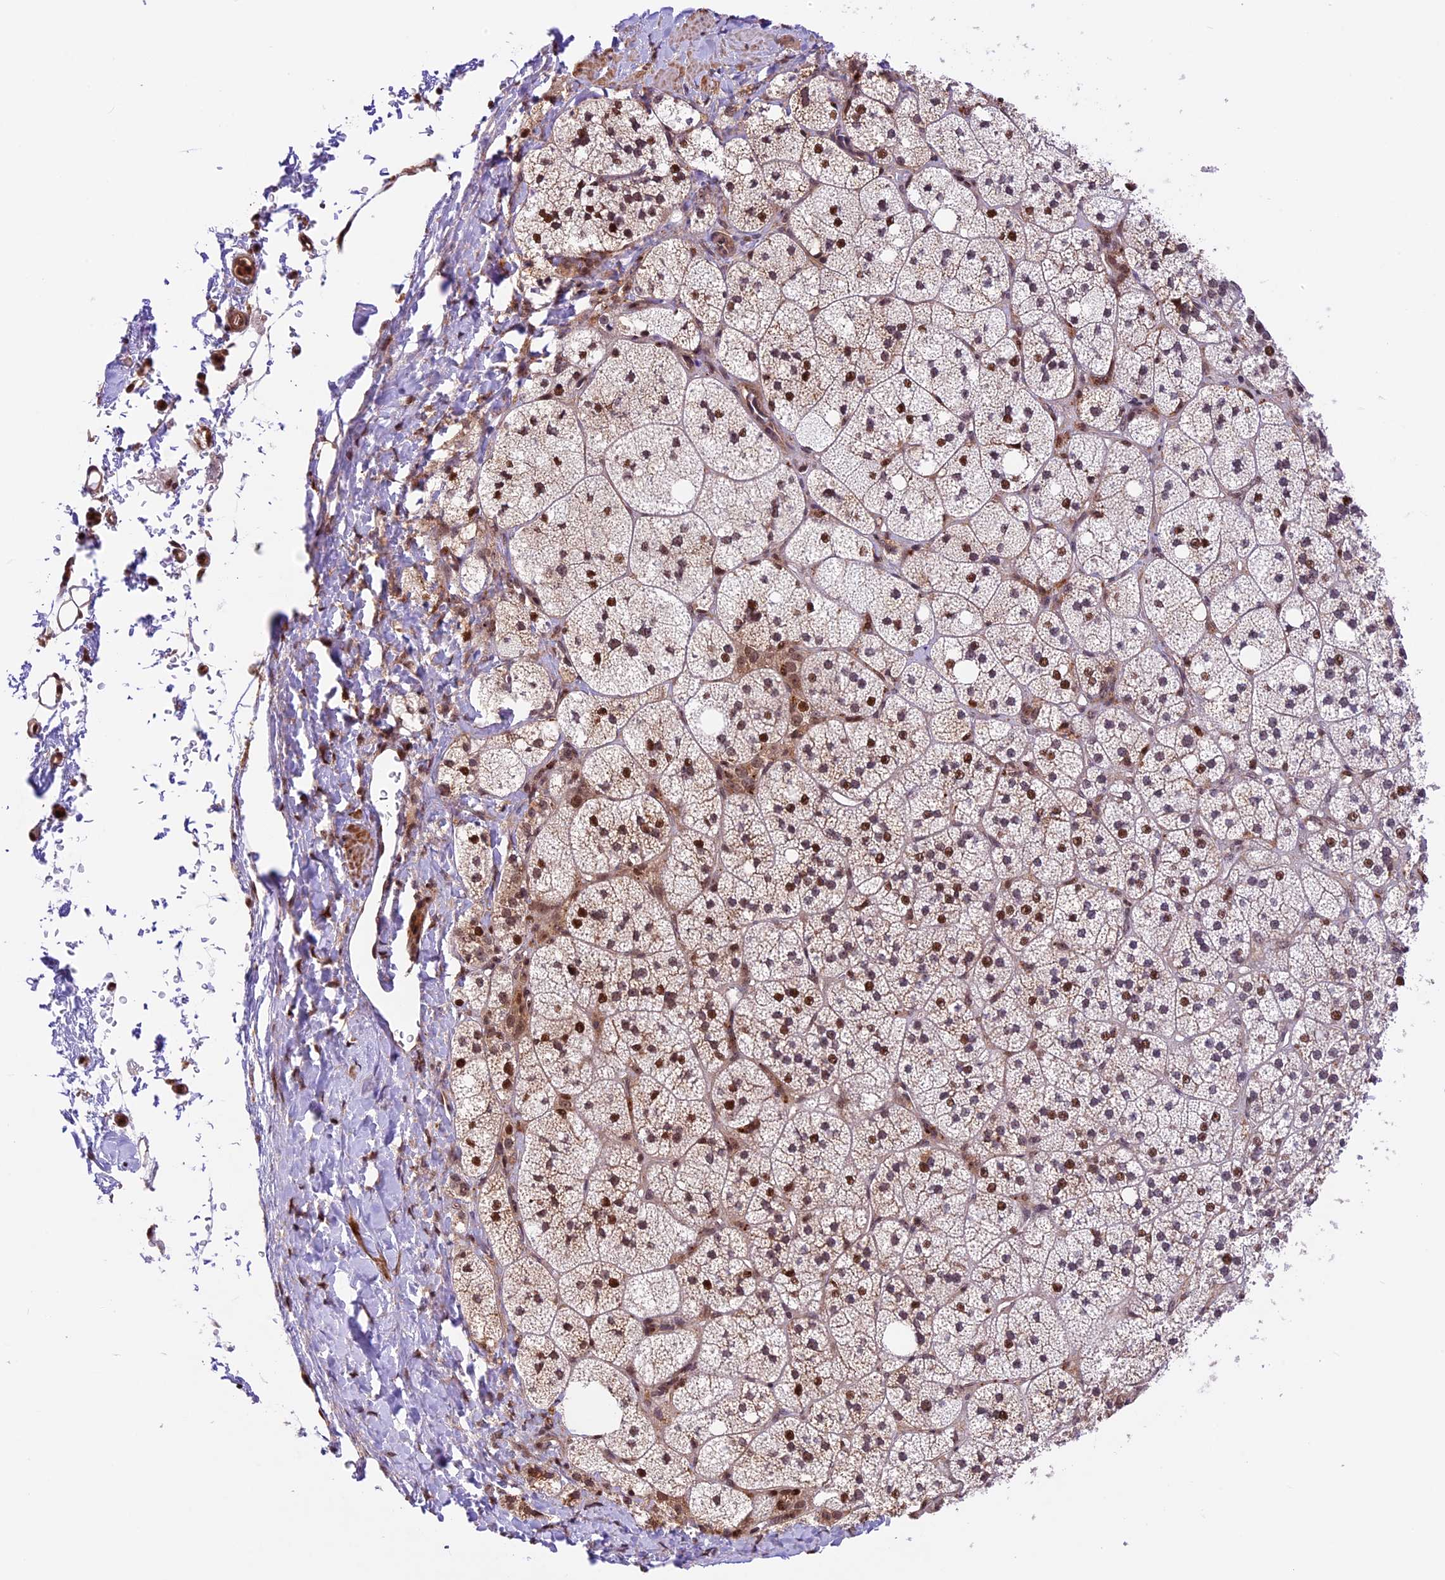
{"staining": {"intensity": "strong", "quantity": "25%-75%", "location": "cytoplasmic/membranous,nuclear"}, "tissue": "adrenal gland", "cell_type": "Glandular cells", "image_type": "normal", "snomed": [{"axis": "morphology", "description": "Normal tissue, NOS"}, {"axis": "topography", "description": "Adrenal gland"}], "caption": "Strong cytoplasmic/membranous,nuclear staining for a protein is present in about 25%-75% of glandular cells of unremarkable adrenal gland using immunohistochemistry.", "gene": "DHX38", "patient": {"sex": "male", "age": 61}}